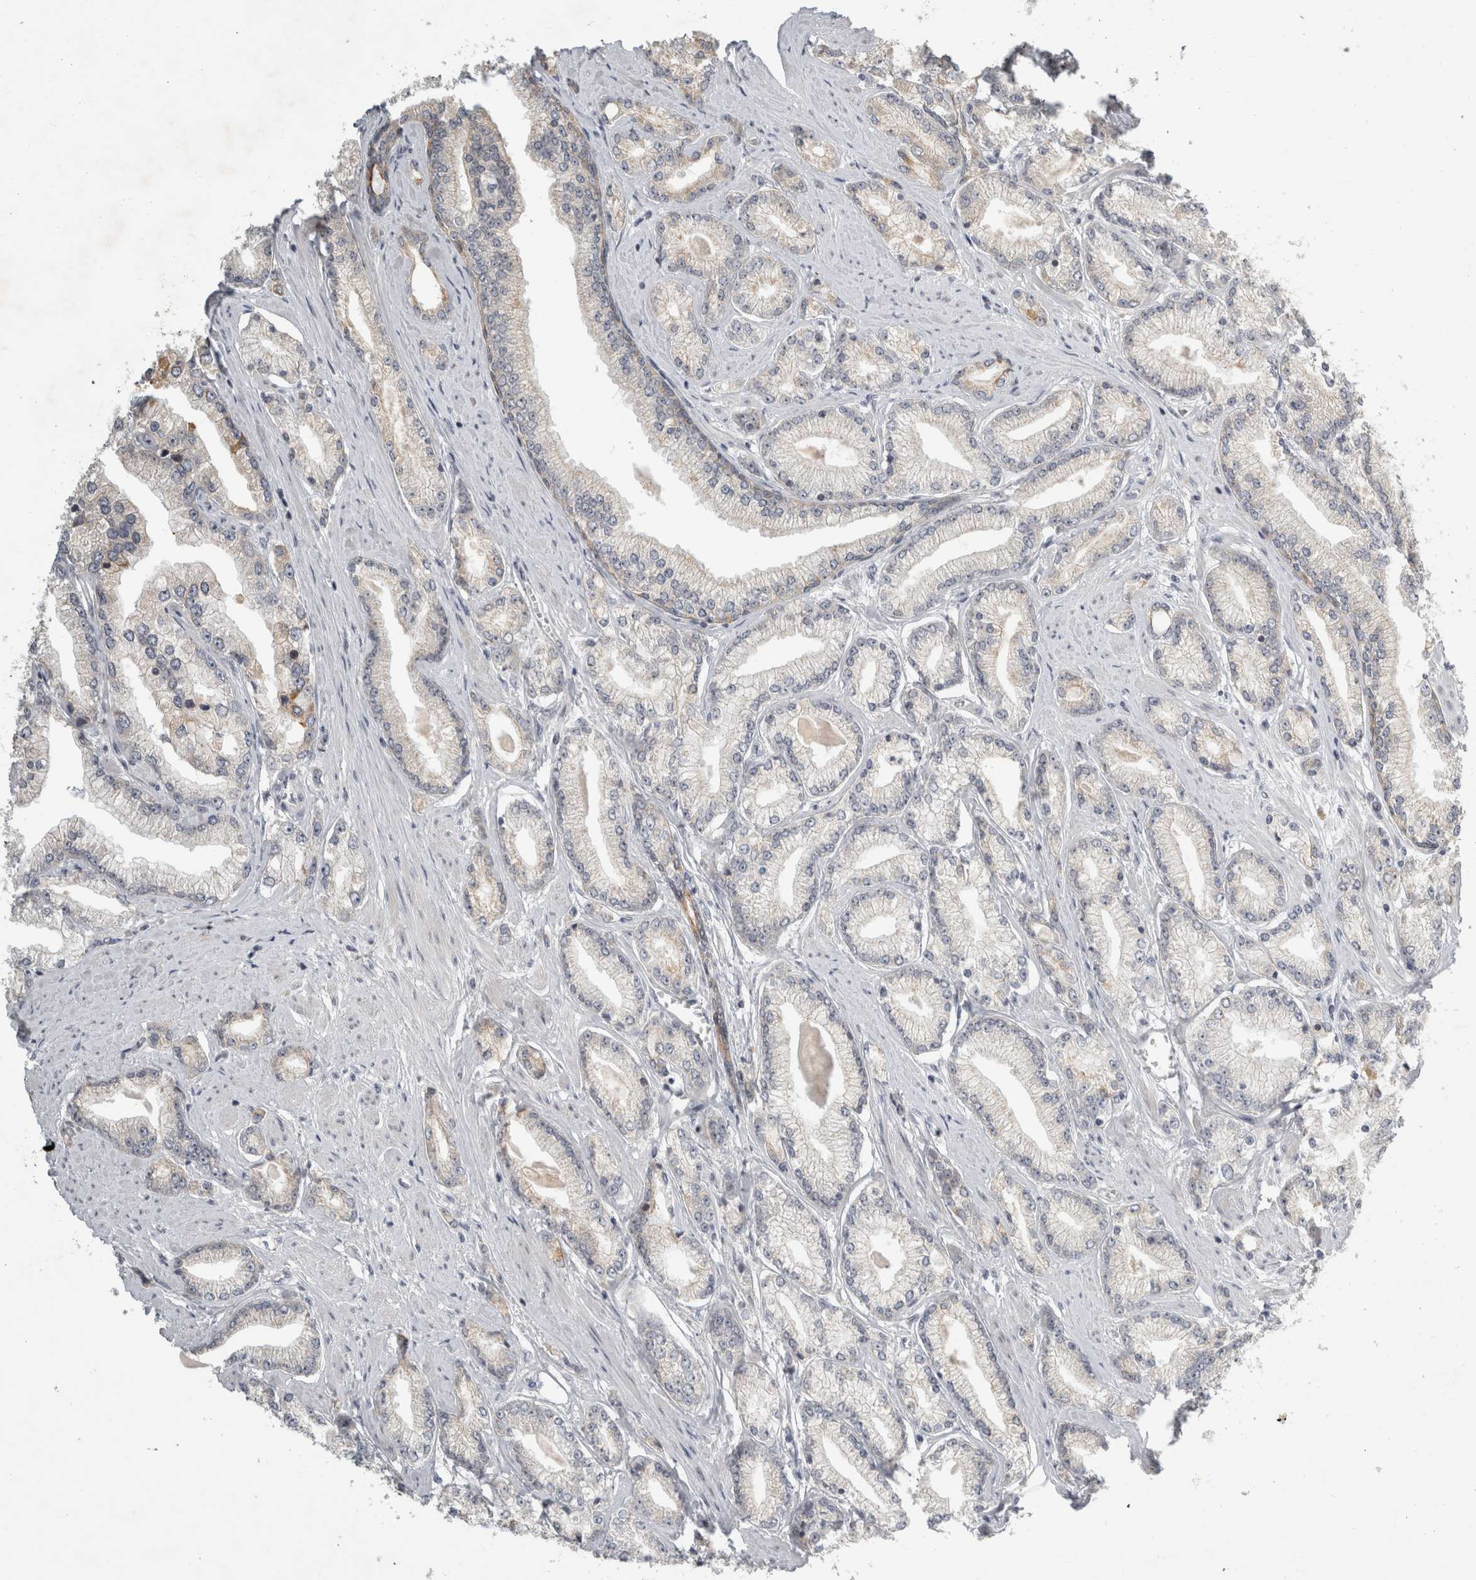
{"staining": {"intensity": "negative", "quantity": "none", "location": "none"}, "tissue": "prostate cancer", "cell_type": "Tumor cells", "image_type": "cancer", "snomed": [{"axis": "morphology", "description": "Adenocarcinoma, Low grade"}, {"axis": "topography", "description": "Prostate"}], "caption": "A high-resolution micrograph shows IHC staining of low-grade adenocarcinoma (prostate), which reveals no significant positivity in tumor cells.", "gene": "UTP25", "patient": {"sex": "male", "age": 62}}